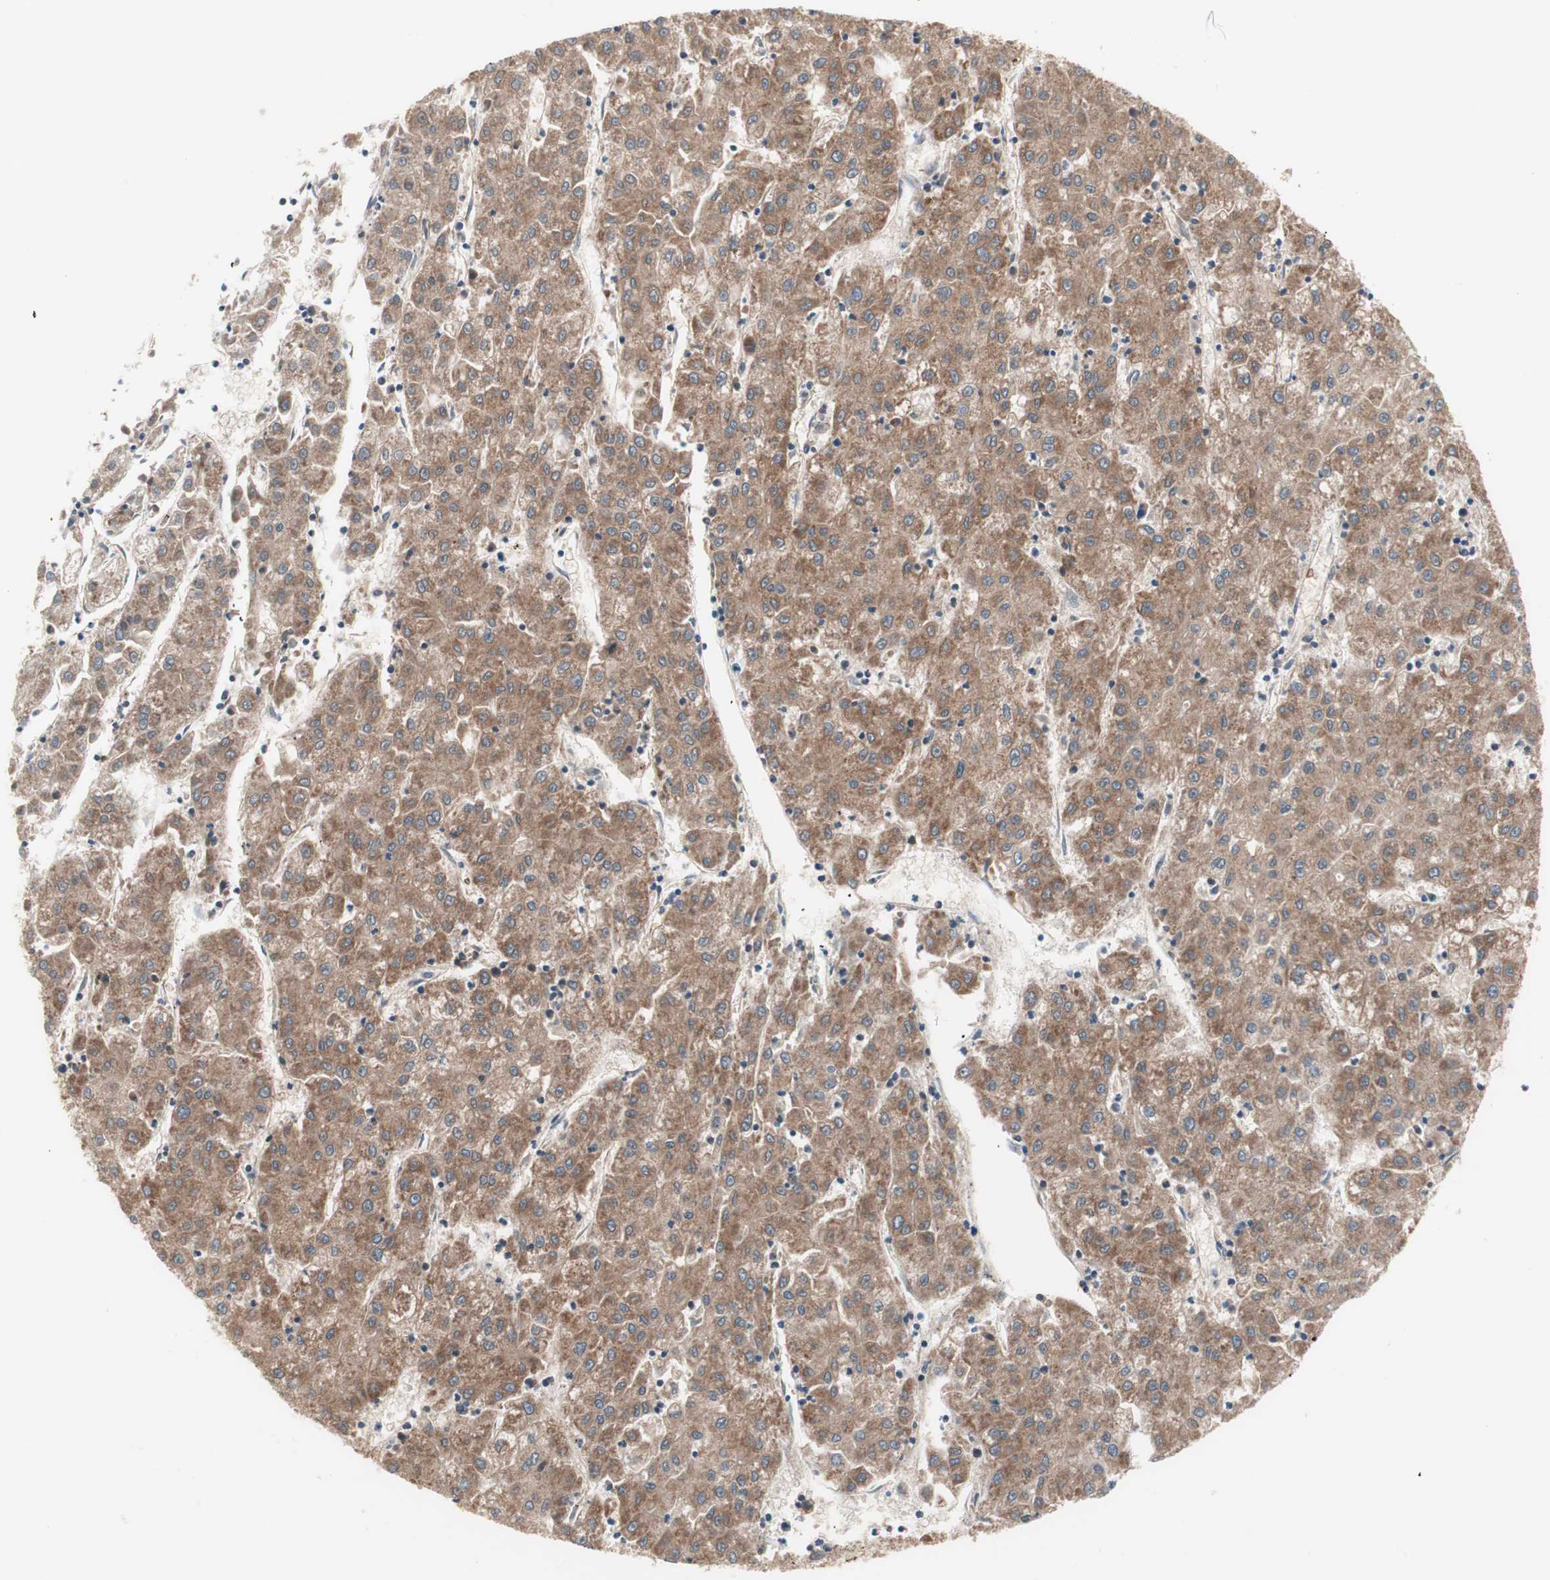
{"staining": {"intensity": "moderate", "quantity": ">75%", "location": "cytoplasmic/membranous"}, "tissue": "liver cancer", "cell_type": "Tumor cells", "image_type": "cancer", "snomed": [{"axis": "morphology", "description": "Carcinoma, Hepatocellular, NOS"}, {"axis": "topography", "description": "Liver"}], "caption": "Liver hepatocellular carcinoma stained with a protein marker demonstrates moderate staining in tumor cells.", "gene": "HMBS", "patient": {"sex": "male", "age": 72}}